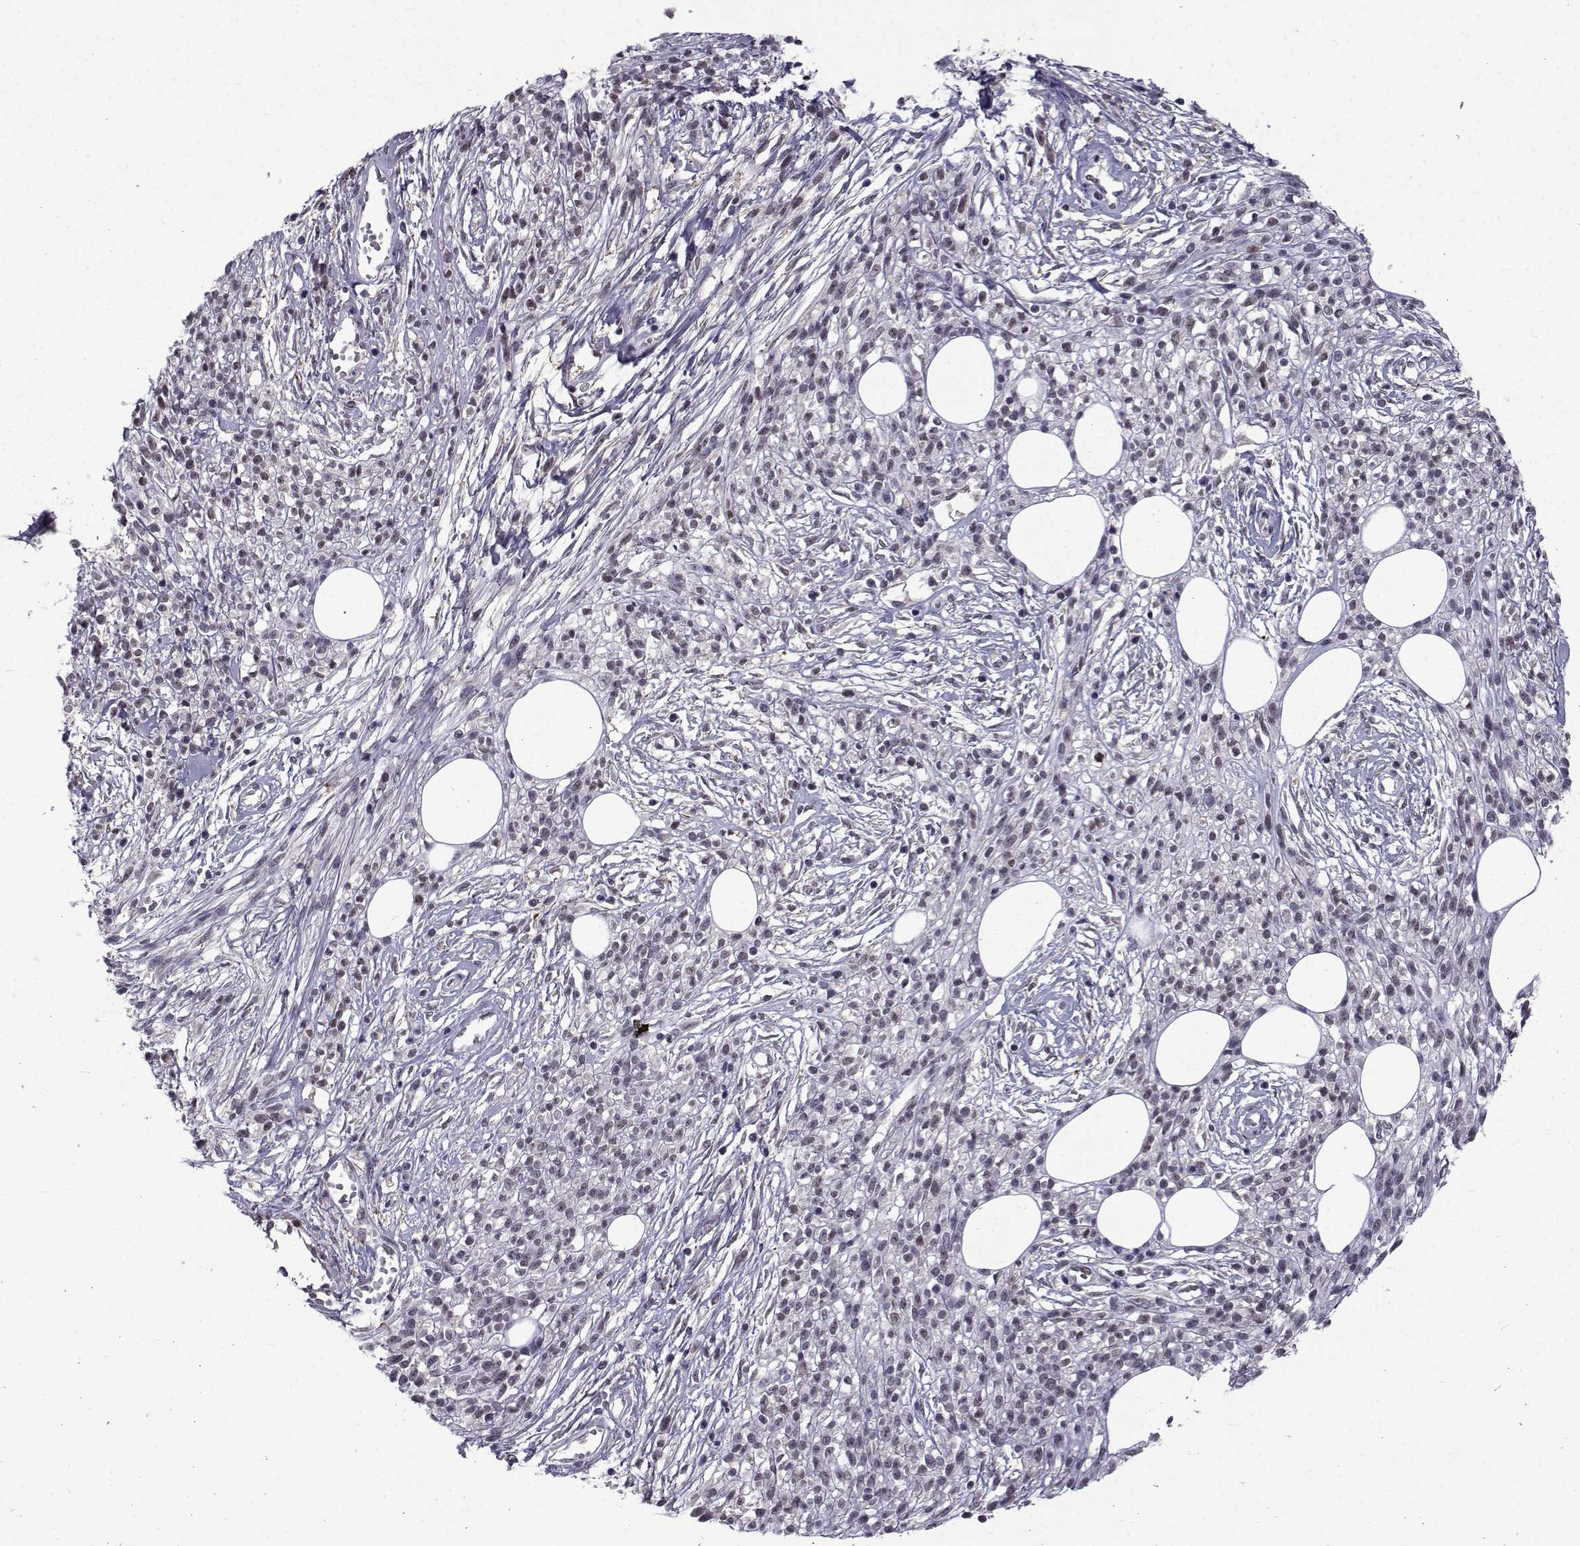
{"staining": {"intensity": "weak", "quantity": "25%-75%", "location": "nuclear"}, "tissue": "melanoma", "cell_type": "Tumor cells", "image_type": "cancer", "snomed": [{"axis": "morphology", "description": "Malignant melanoma, NOS"}, {"axis": "topography", "description": "Skin"}, {"axis": "topography", "description": "Skin of trunk"}], "caption": "This micrograph shows immunohistochemistry staining of malignant melanoma, with low weak nuclear positivity in approximately 25%-75% of tumor cells.", "gene": "RBM24", "patient": {"sex": "male", "age": 74}}